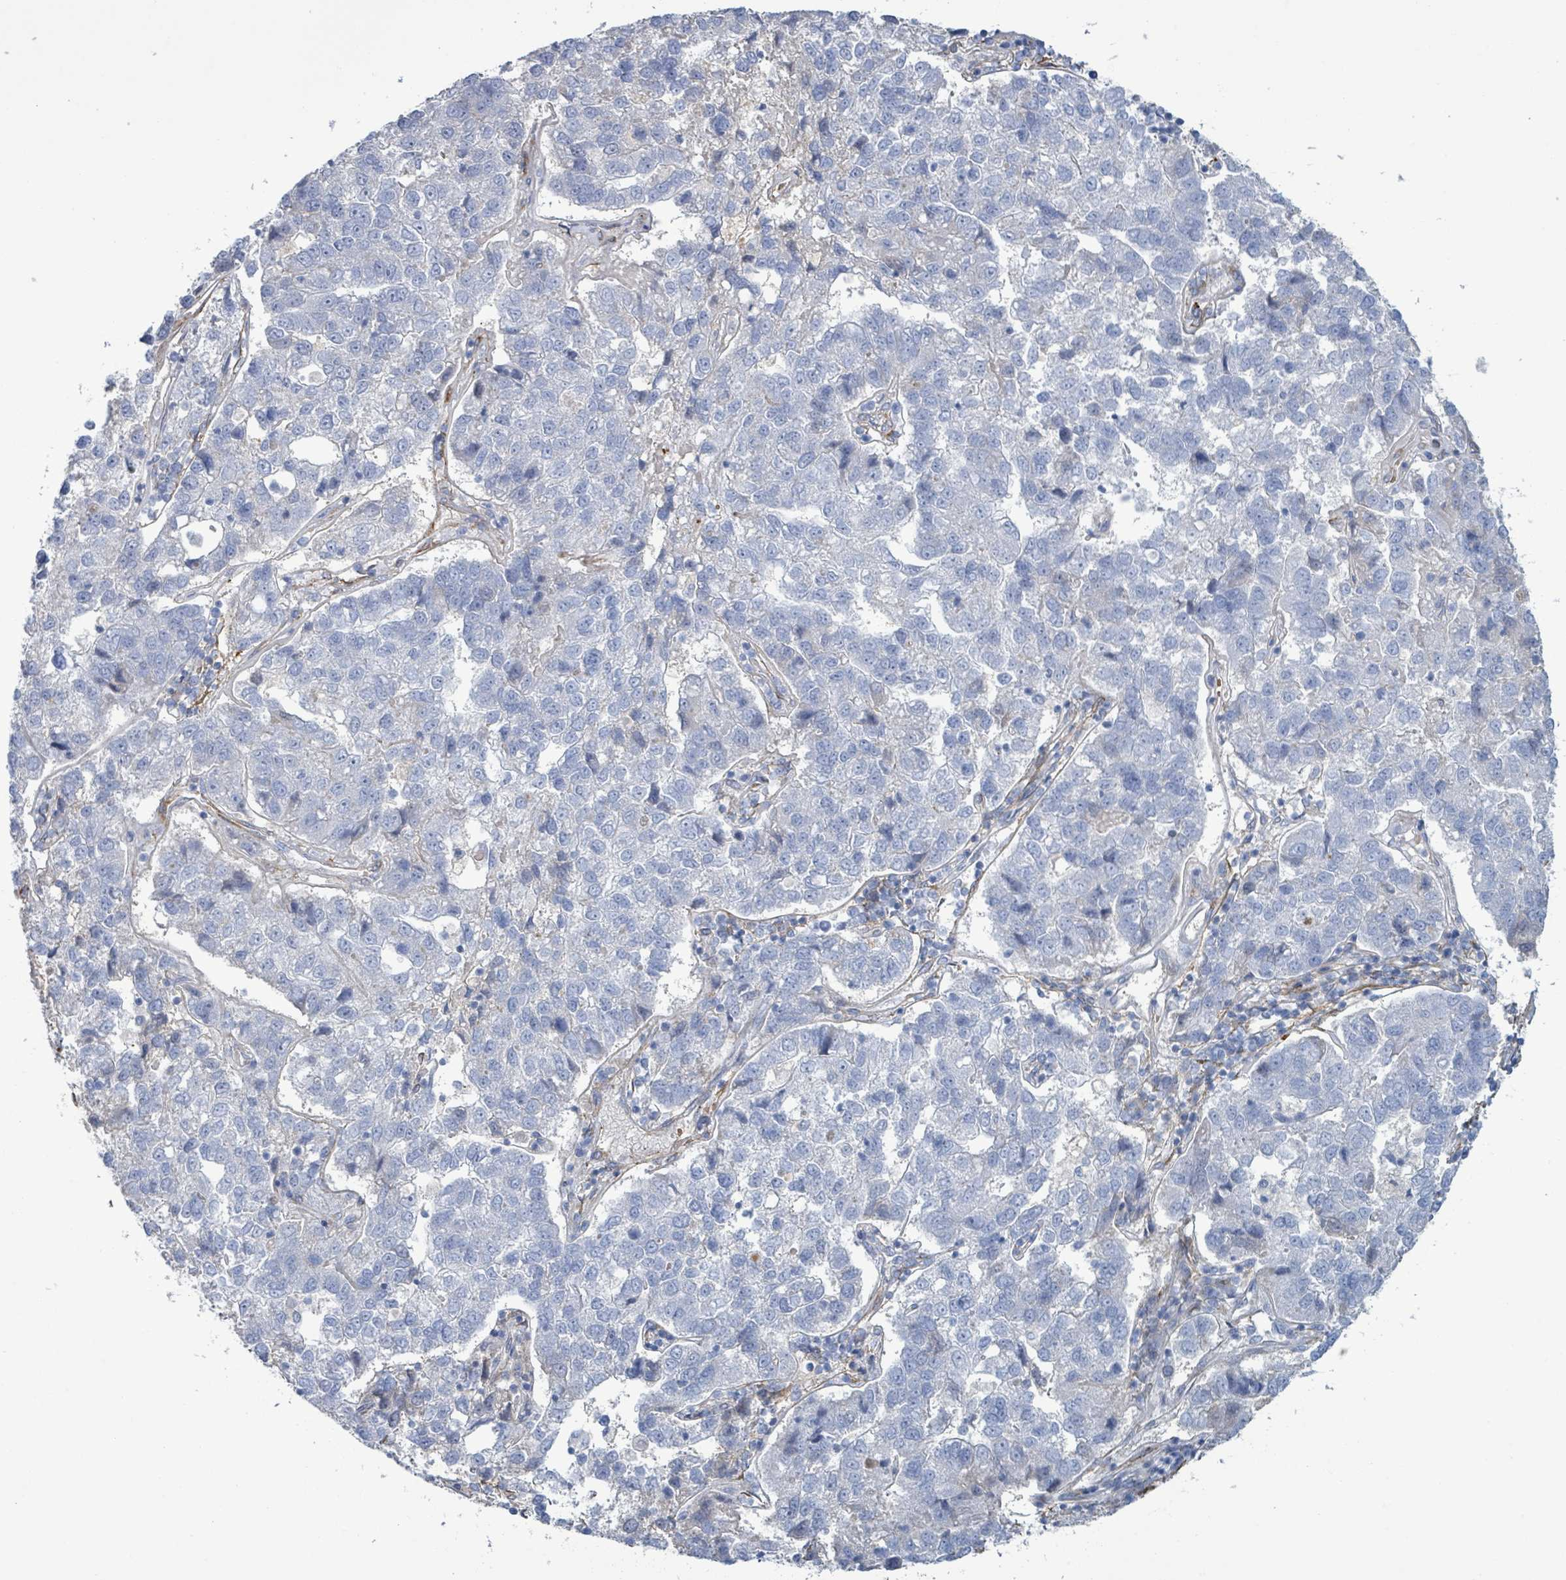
{"staining": {"intensity": "negative", "quantity": "none", "location": "none"}, "tissue": "pancreatic cancer", "cell_type": "Tumor cells", "image_type": "cancer", "snomed": [{"axis": "morphology", "description": "Adenocarcinoma, NOS"}, {"axis": "topography", "description": "Pancreas"}], "caption": "Pancreatic adenocarcinoma stained for a protein using immunohistochemistry exhibits no staining tumor cells.", "gene": "DMRTC1B", "patient": {"sex": "female", "age": 61}}